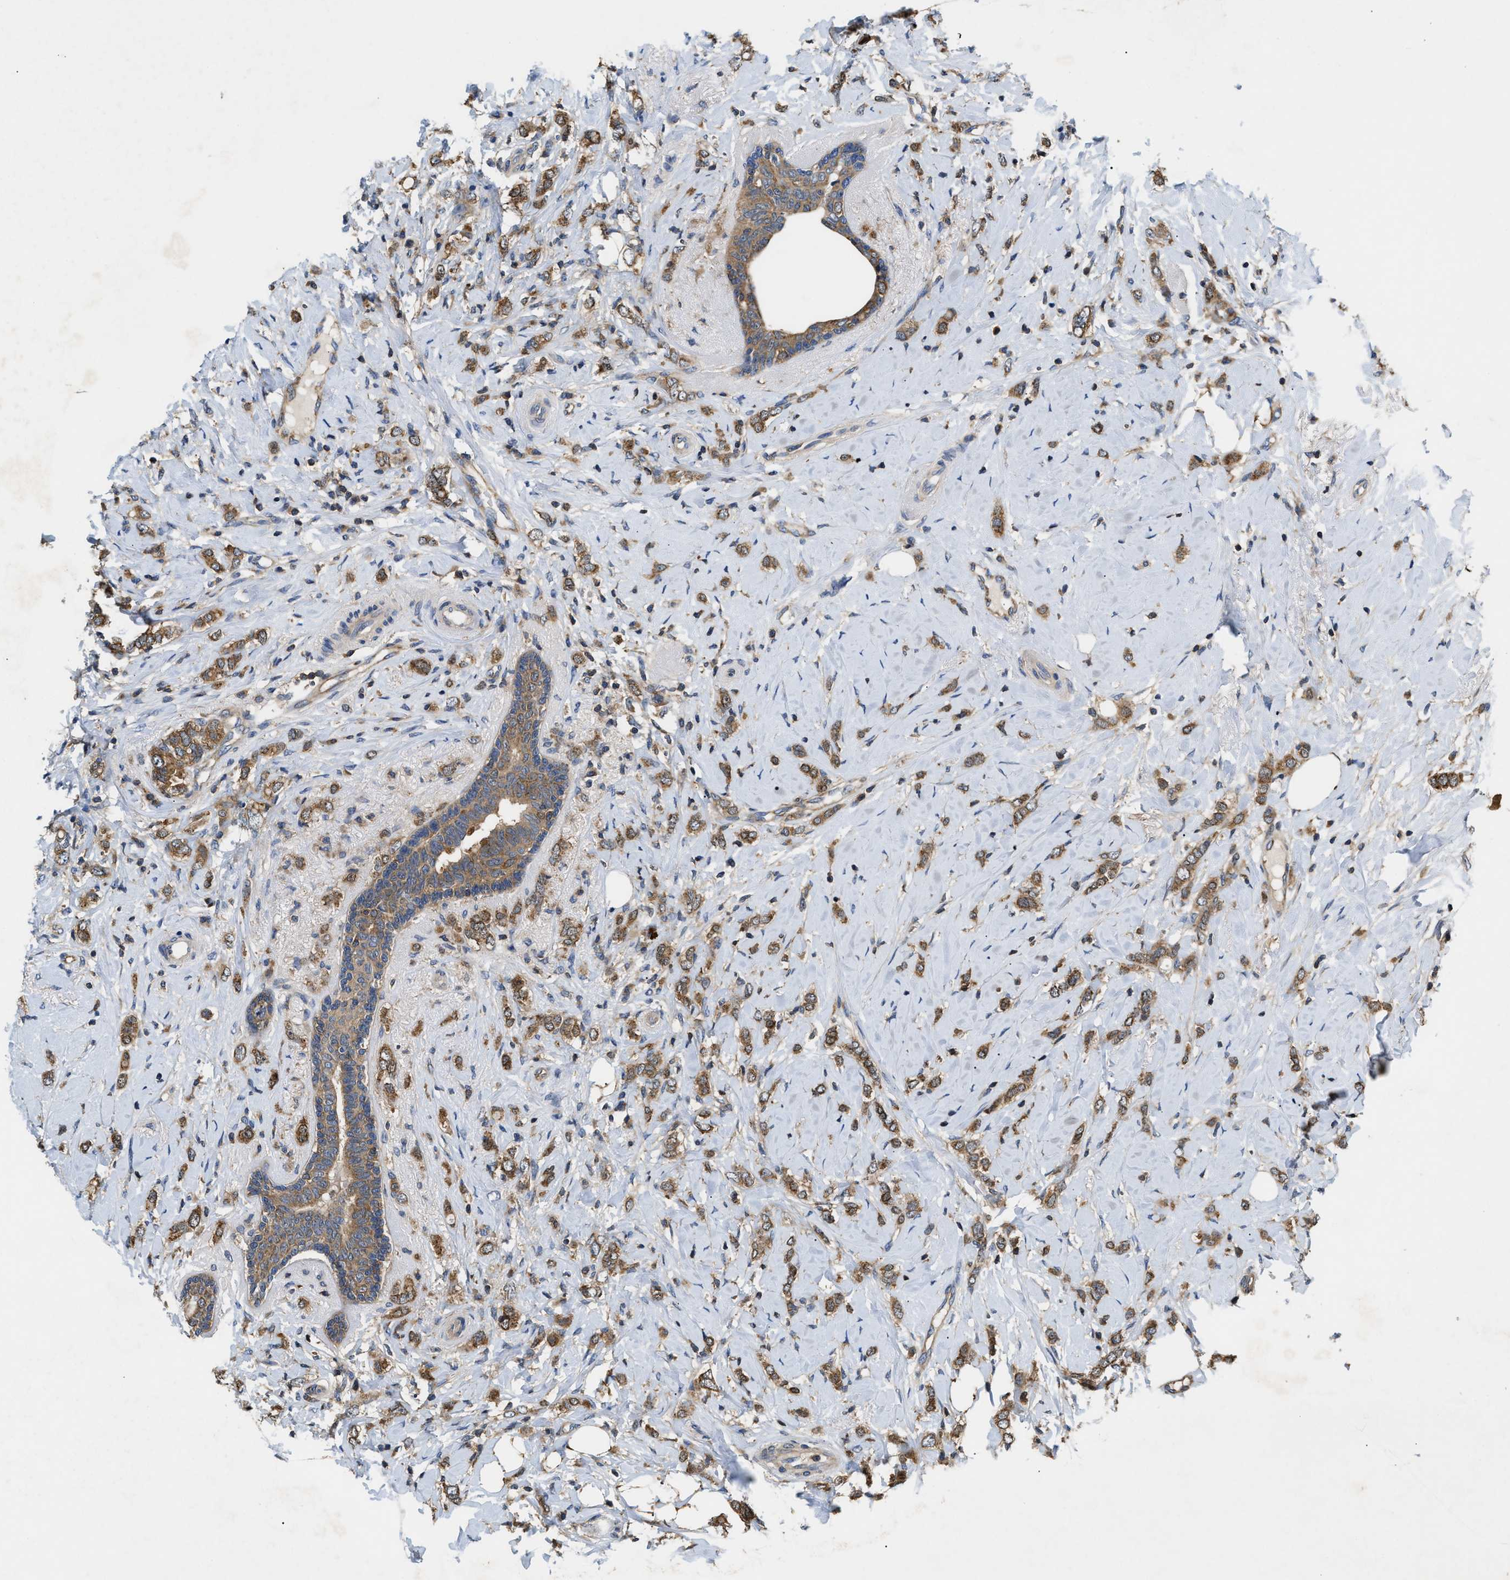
{"staining": {"intensity": "moderate", "quantity": ">75%", "location": "cytoplasmic/membranous"}, "tissue": "breast cancer", "cell_type": "Tumor cells", "image_type": "cancer", "snomed": [{"axis": "morphology", "description": "Normal tissue, NOS"}, {"axis": "morphology", "description": "Lobular carcinoma"}, {"axis": "topography", "description": "Breast"}], "caption": "The immunohistochemical stain labels moderate cytoplasmic/membranous expression in tumor cells of lobular carcinoma (breast) tissue.", "gene": "CCM2", "patient": {"sex": "female", "age": 47}}